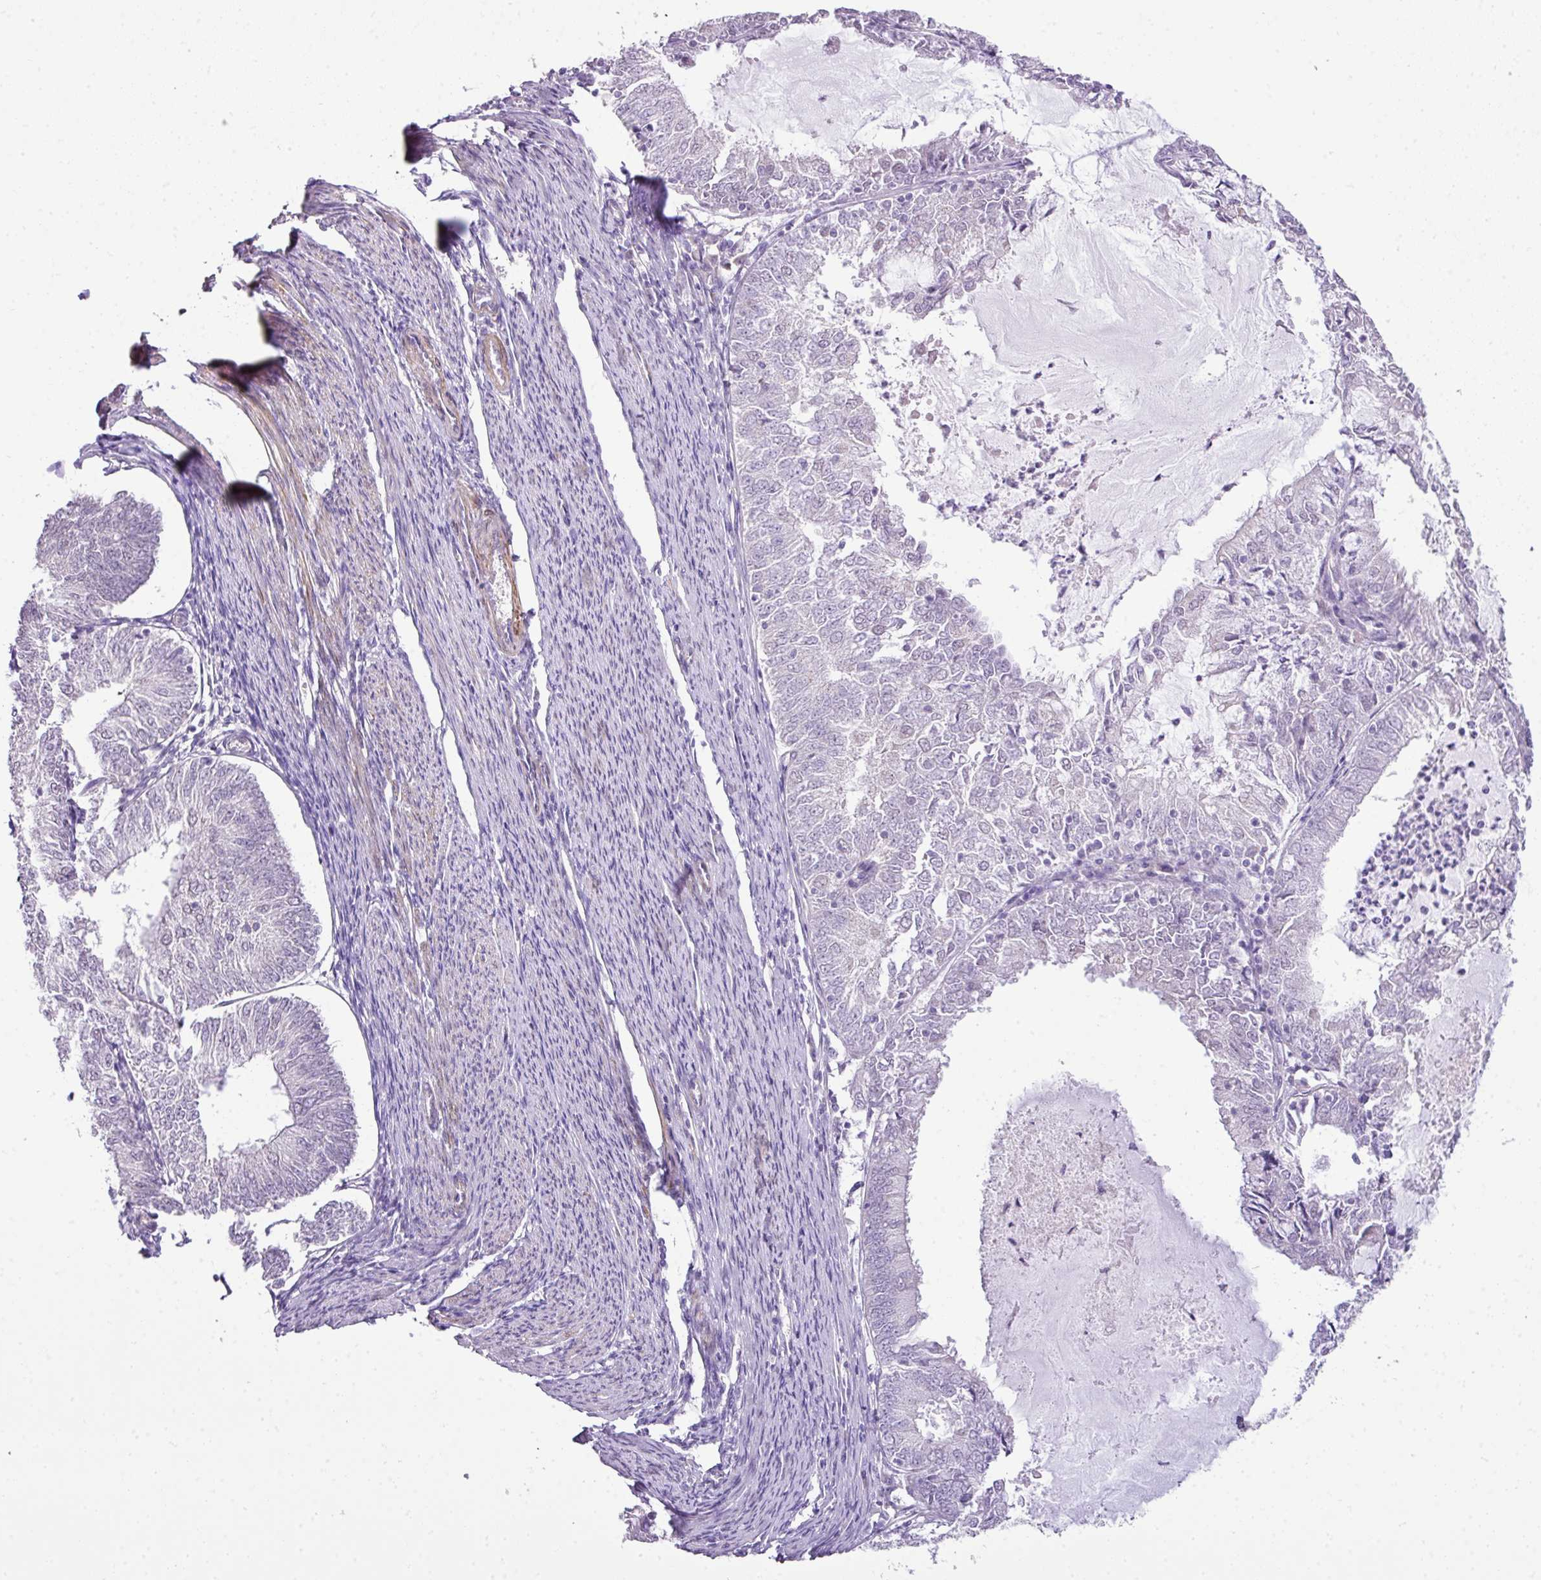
{"staining": {"intensity": "negative", "quantity": "none", "location": "none"}, "tissue": "endometrial cancer", "cell_type": "Tumor cells", "image_type": "cancer", "snomed": [{"axis": "morphology", "description": "Adenocarcinoma, NOS"}, {"axis": "topography", "description": "Endometrium"}], "caption": "This histopathology image is of endometrial adenocarcinoma stained with IHC to label a protein in brown with the nuclei are counter-stained blue. There is no staining in tumor cells.", "gene": "DIP2A", "patient": {"sex": "female", "age": 57}}